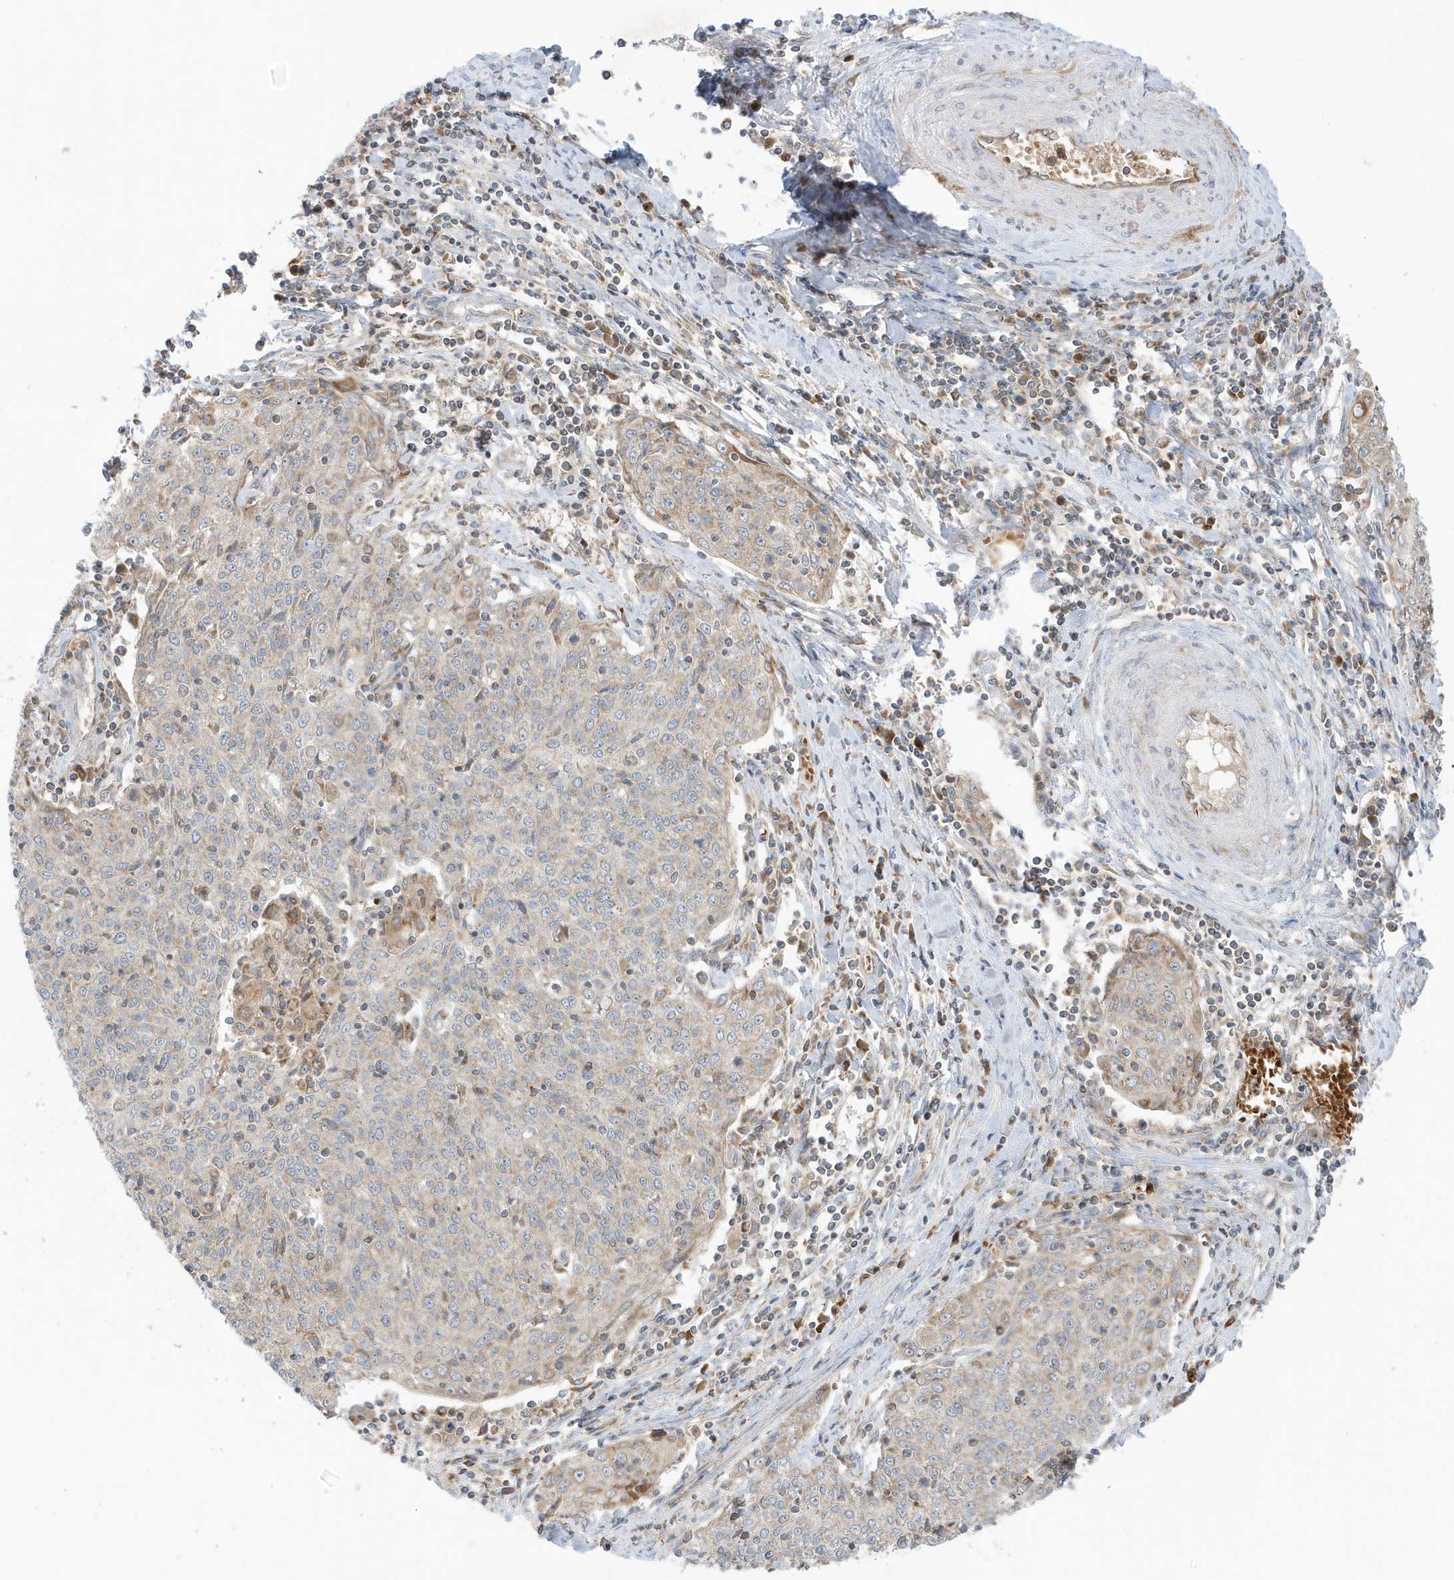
{"staining": {"intensity": "weak", "quantity": "<25%", "location": "cytoplasmic/membranous"}, "tissue": "cervical cancer", "cell_type": "Tumor cells", "image_type": "cancer", "snomed": [{"axis": "morphology", "description": "Squamous cell carcinoma, NOS"}, {"axis": "topography", "description": "Cervix"}], "caption": "Cervical cancer stained for a protein using IHC reveals no expression tumor cells.", "gene": "NPPC", "patient": {"sex": "female", "age": 48}}